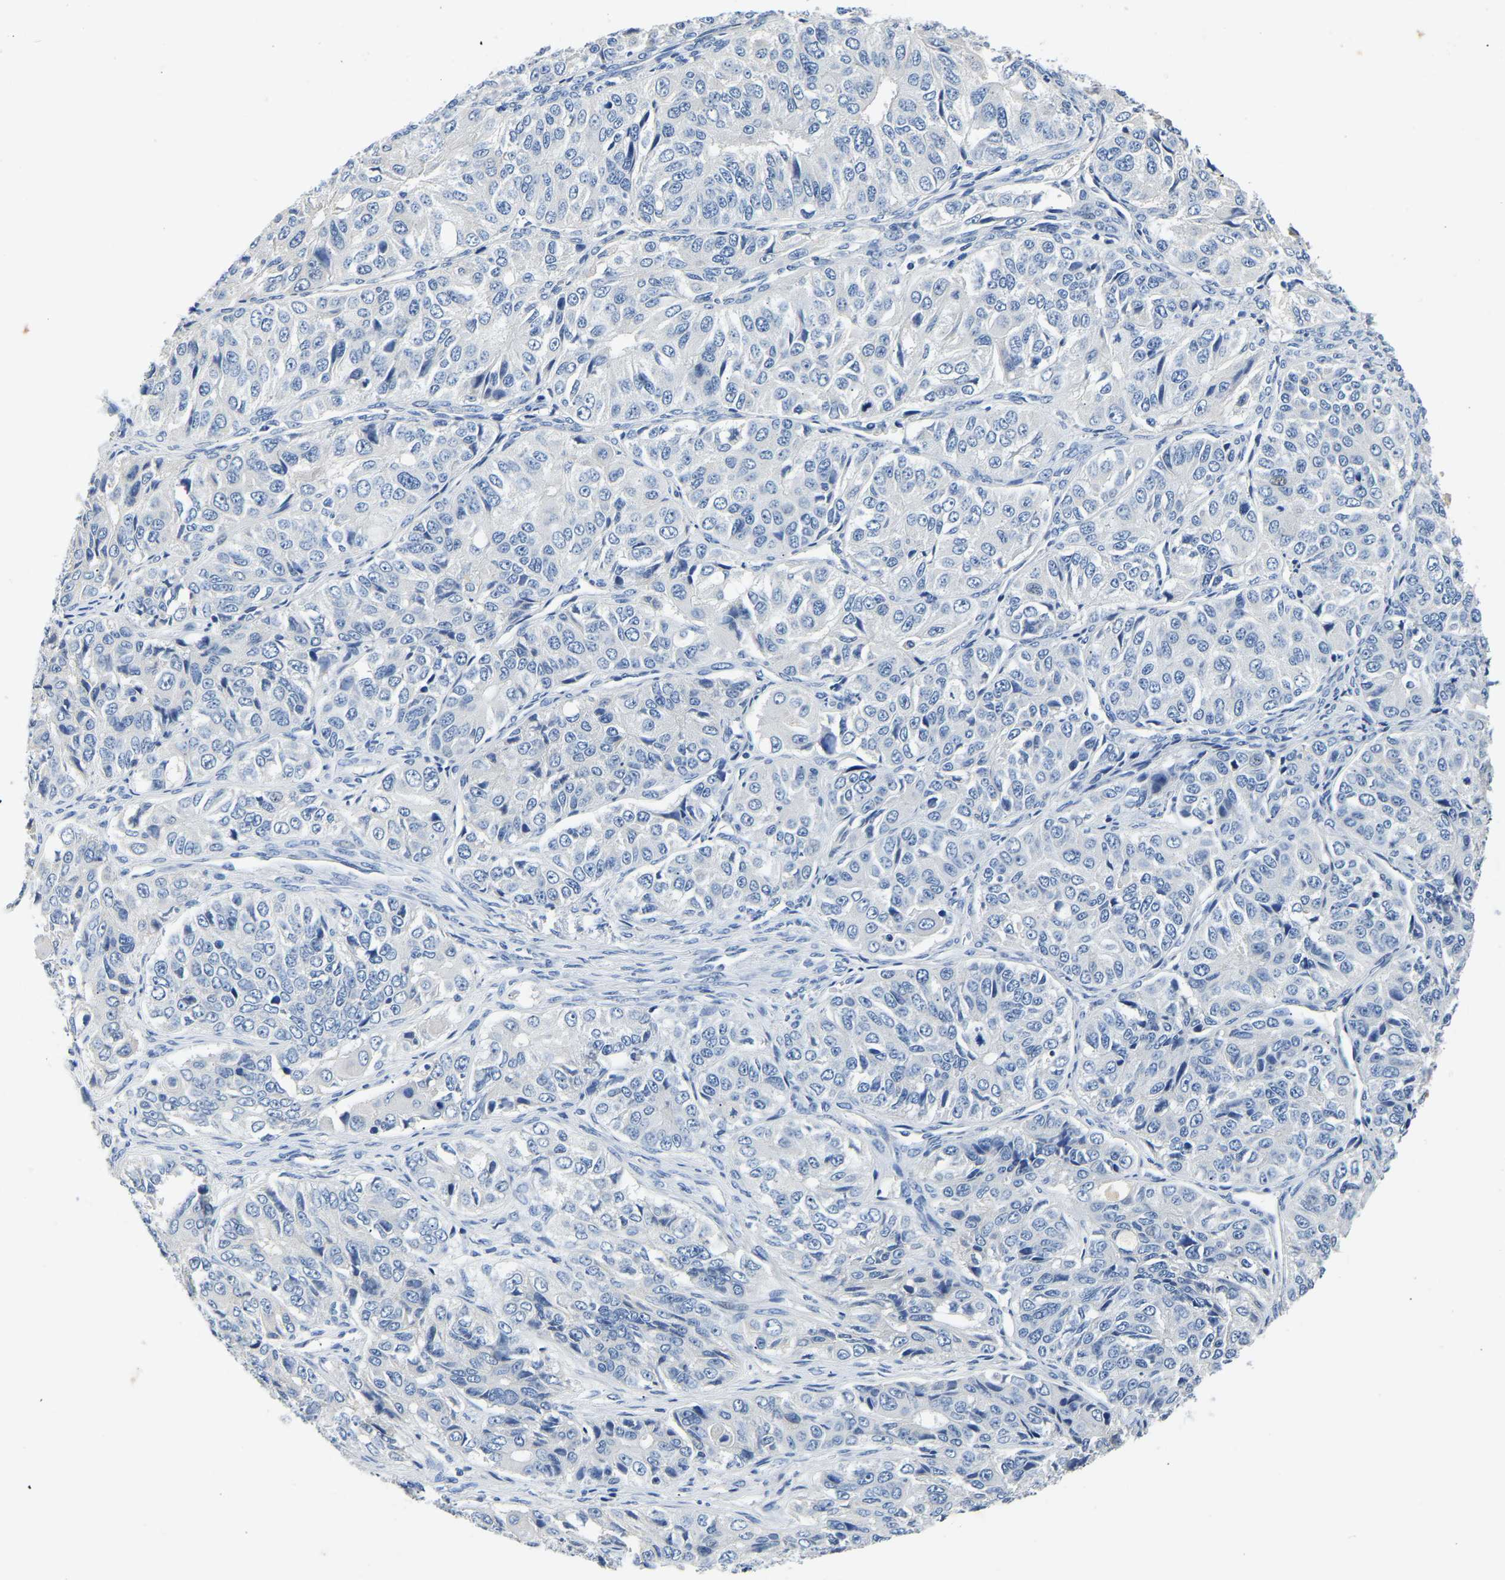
{"staining": {"intensity": "negative", "quantity": "none", "location": "none"}, "tissue": "ovarian cancer", "cell_type": "Tumor cells", "image_type": "cancer", "snomed": [{"axis": "morphology", "description": "Carcinoma, endometroid"}, {"axis": "topography", "description": "Ovary"}], "caption": "An image of ovarian endometroid carcinoma stained for a protein shows no brown staining in tumor cells.", "gene": "PCK2", "patient": {"sex": "female", "age": 51}}